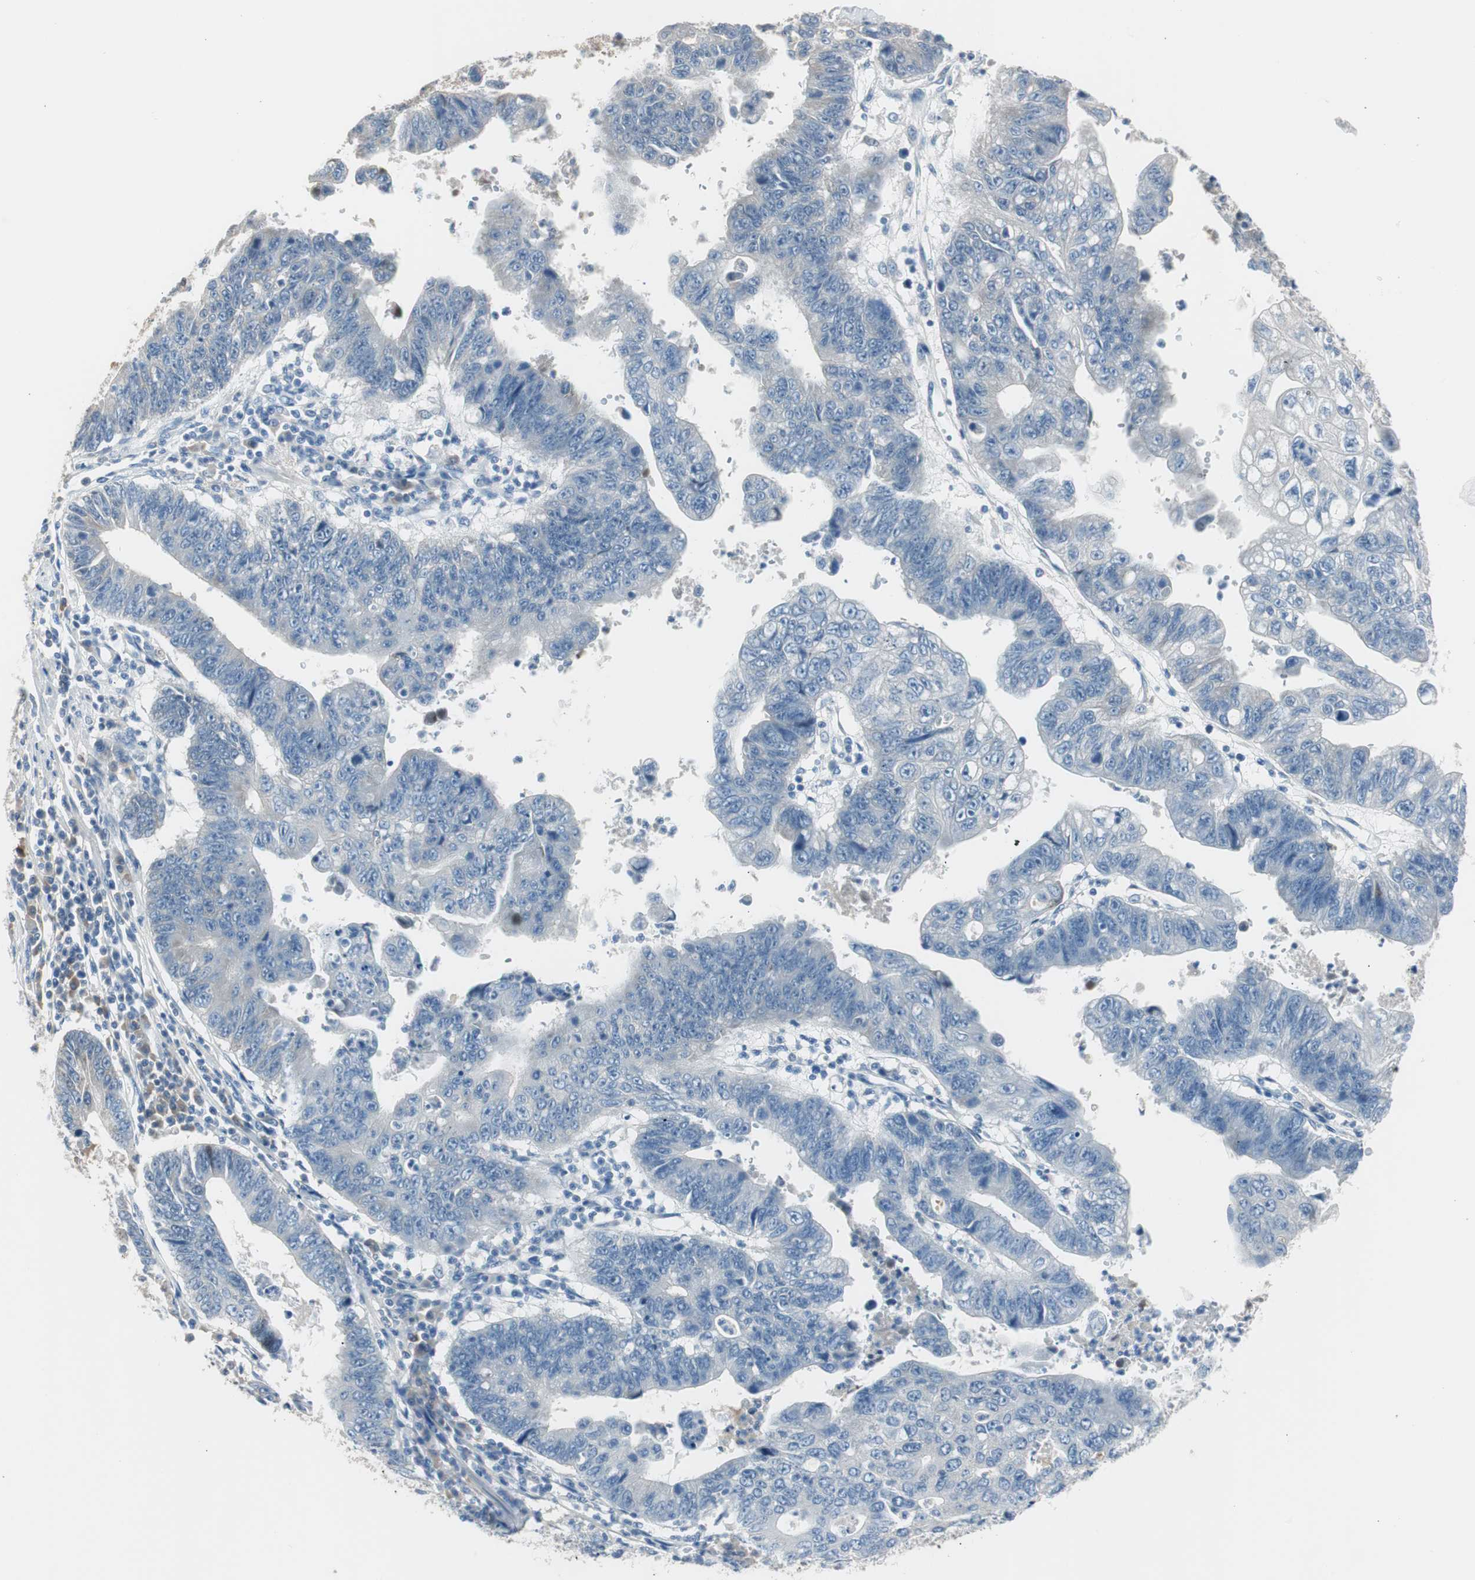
{"staining": {"intensity": "negative", "quantity": "none", "location": "none"}, "tissue": "stomach cancer", "cell_type": "Tumor cells", "image_type": "cancer", "snomed": [{"axis": "morphology", "description": "Adenocarcinoma, NOS"}, {"axis": "topography", "description": "Stomach"}], "caption": "An image of adenocarcinoma (stomach) stained for a protein shows no brown staining in tumor cells. (Immunohistochemistry (ihc), brightfield microscopy, high magnification).", "gene": "SERPINF1", "patient": {"sex": "male", "age": 59}}